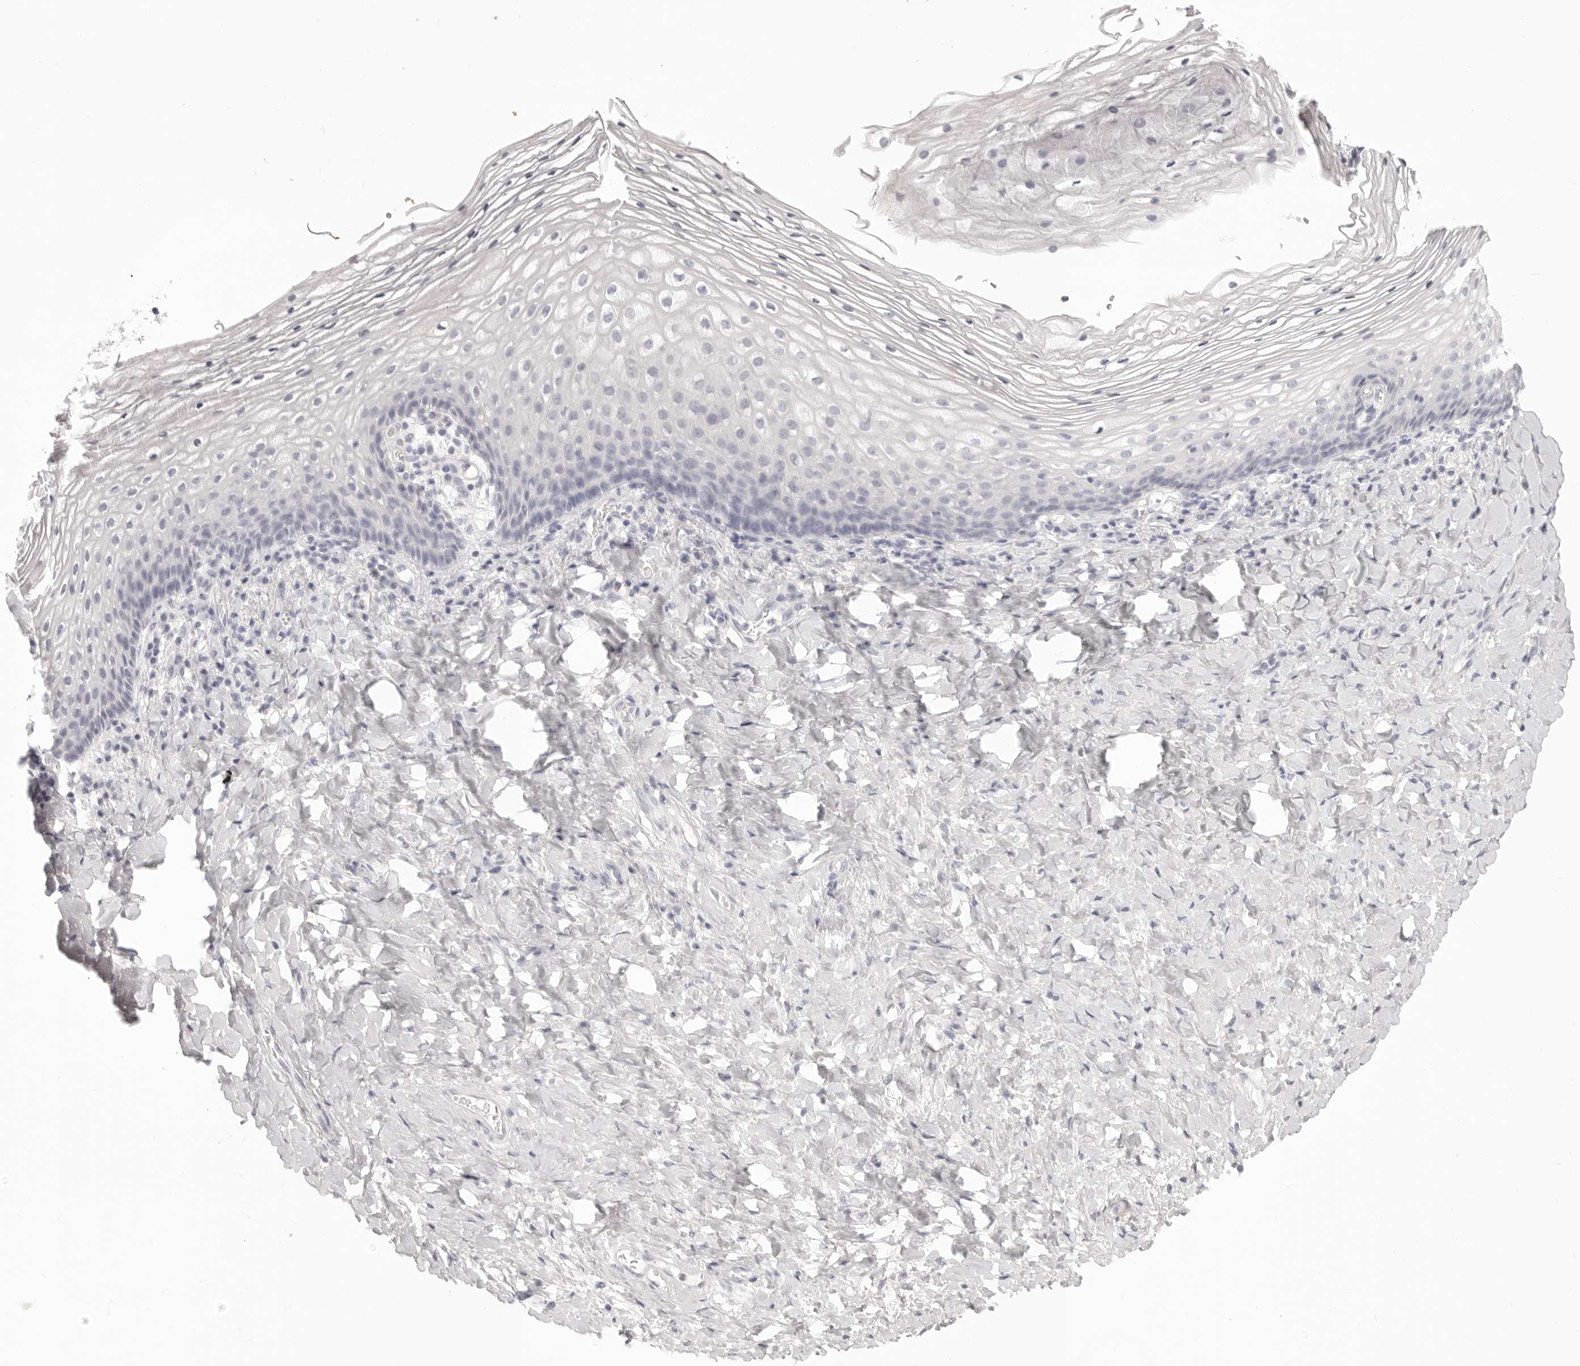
{"staining": {"intensity": "negative", "quantity": "none", "location": "none"}, "tissue": "vagina", "cell_type": "Squamous epithelial cells", "image_type": "normal", "snomed": [{"axis": "morphology", "description": "Normal tissue, NOS"}, {"axis": "topography", "description": "Vagina"}], "caption": "Human vagina stained for a protein using IHC demonstrates no expression in squamous epithelial cells.", "gene": "FABP1", "patient": {"sex": "female", "age": 60}}